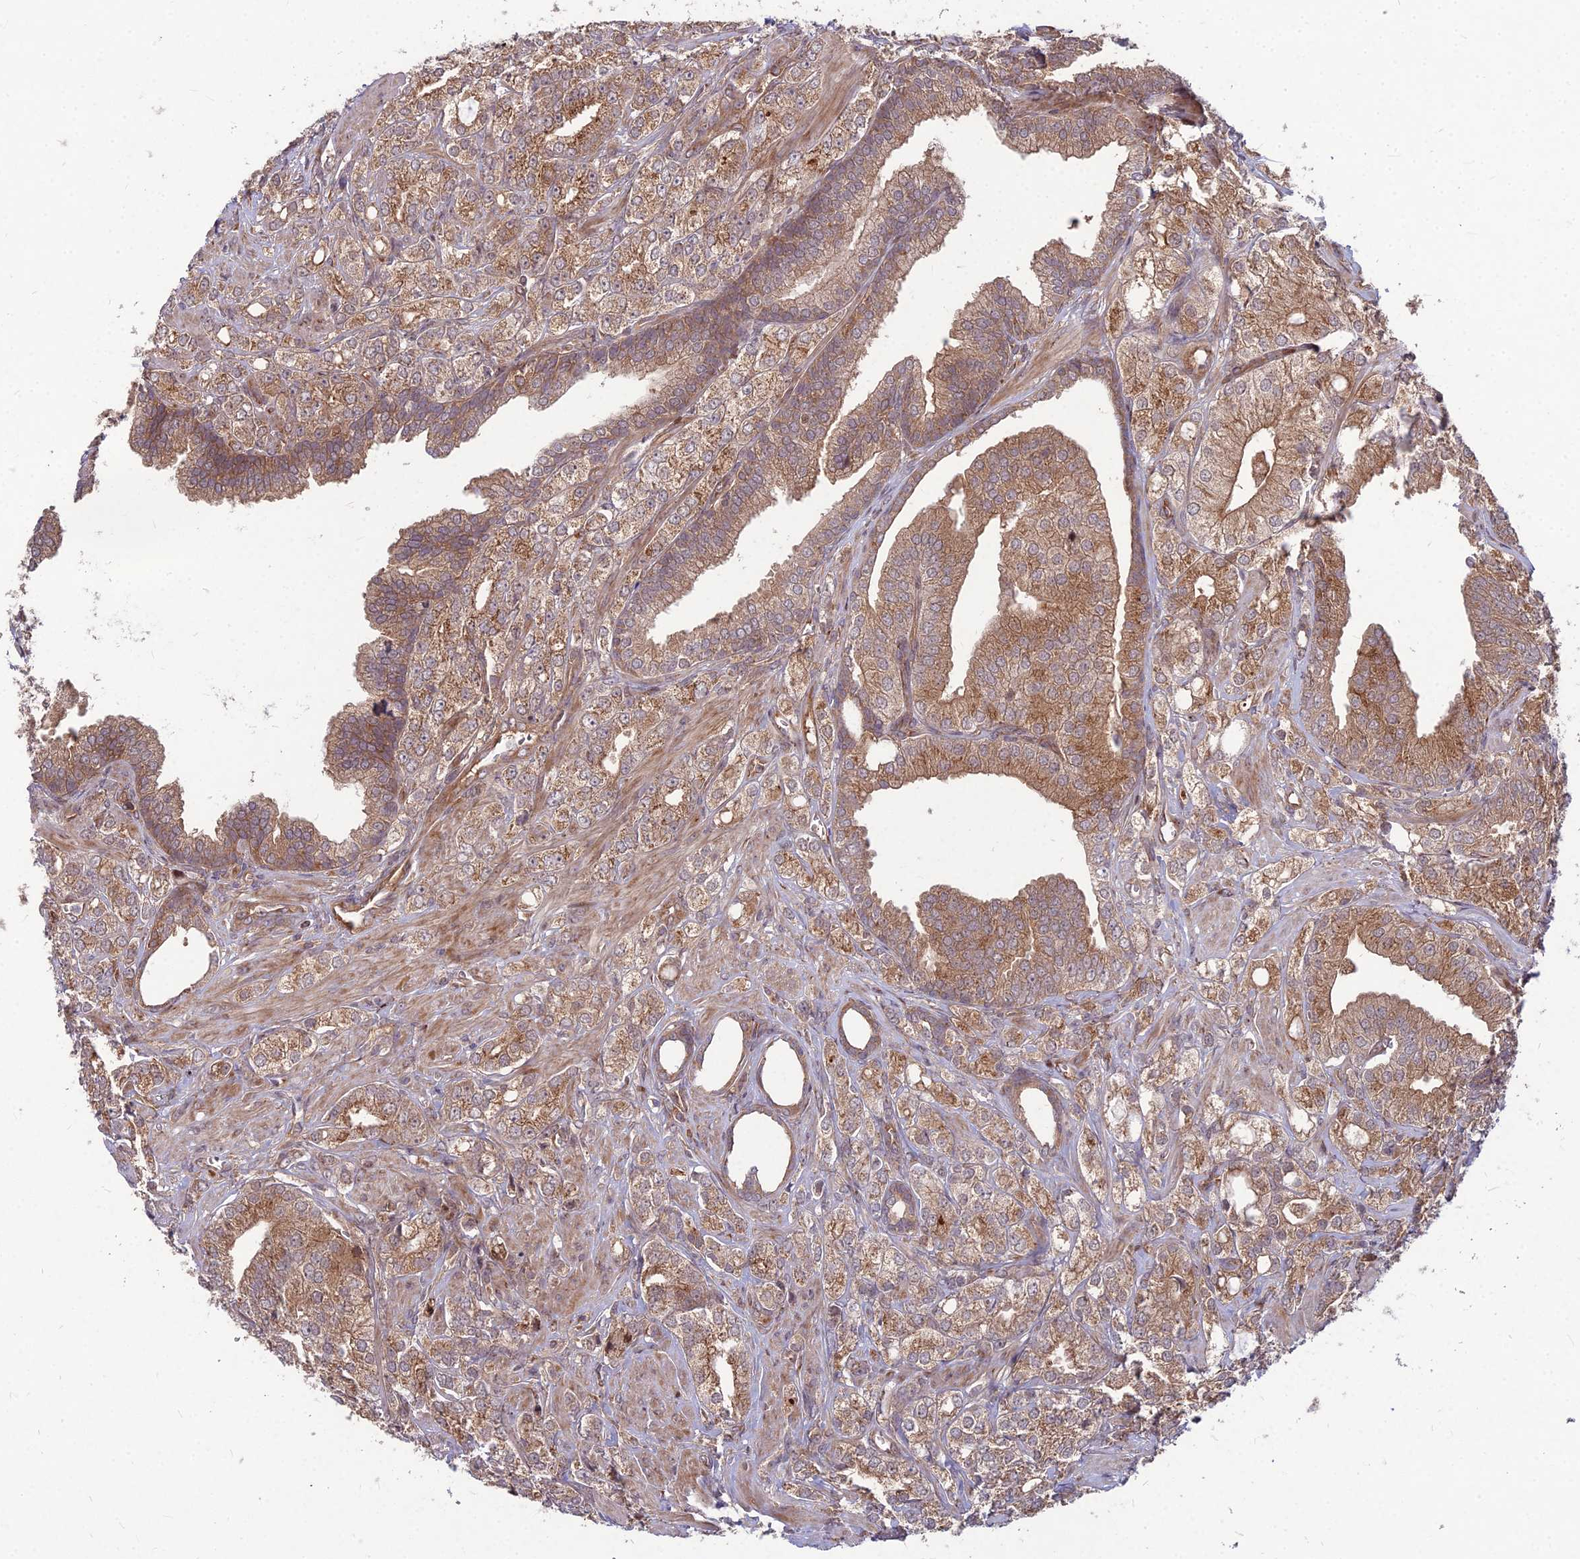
{"staining": {"intensity": "moderate", "quantity": ">75%", "location": "cytoplasmic/membranous"}, "tissue": "prostate cancer", "cell_type": "Tumor cells", "image_type": "cancer", "snomed": [{"axis": "morphology", "description": "Adenocarcinoma, High grade"}, {"axis": "topography", "description": "Prostate"}], "caption": "Immunohistochemical staining of human prostate adenocarcinoma (high-grade) exhibits medium levels of moderate cytoplasmic/membranous protein positivity in about >75% of tumor cells.", "gene": "MFSD8", "patient": {"sex": "male", "age": 50}}